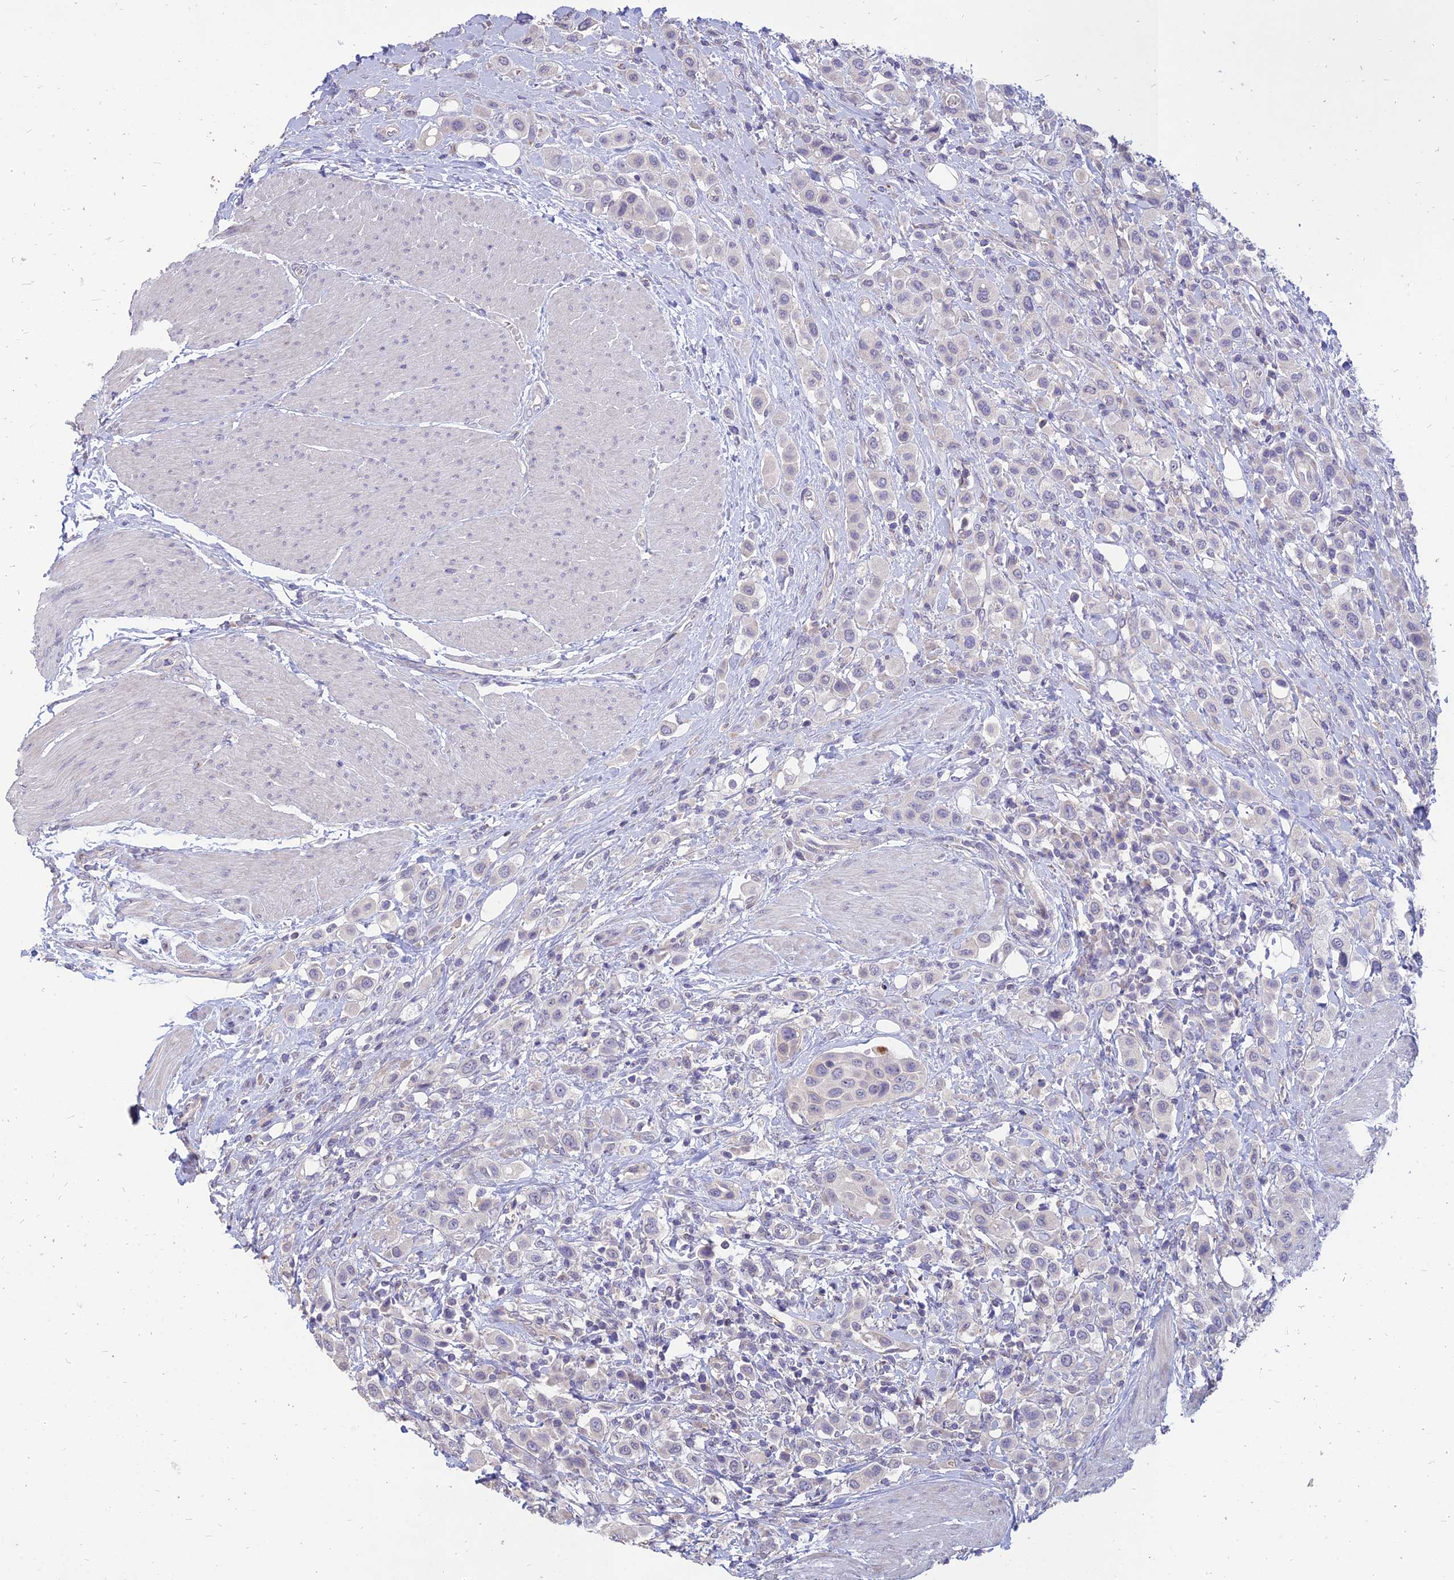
{"staining": {"intensity": "negative", "quantity": "none", "location": "none"}, "tissue": "urothelial cancer", "cell_type": "Tumor cells", "image_type": "cancer", "snomed": [{"axis": "morphology", "description": "Urothelial carcinoma, High grade"}, {"axis": "topography", "description": "Urinary bladder"}], "caption": "A micrograph of human high-grade urothelial carcinoma is negative for staining in tumor cells. (DAB immunohistochemistry visualized using brightfield microscopy, high magnification).", "gene": "ST3GAL6", "patient": {"sex": "male", "age": 50}}